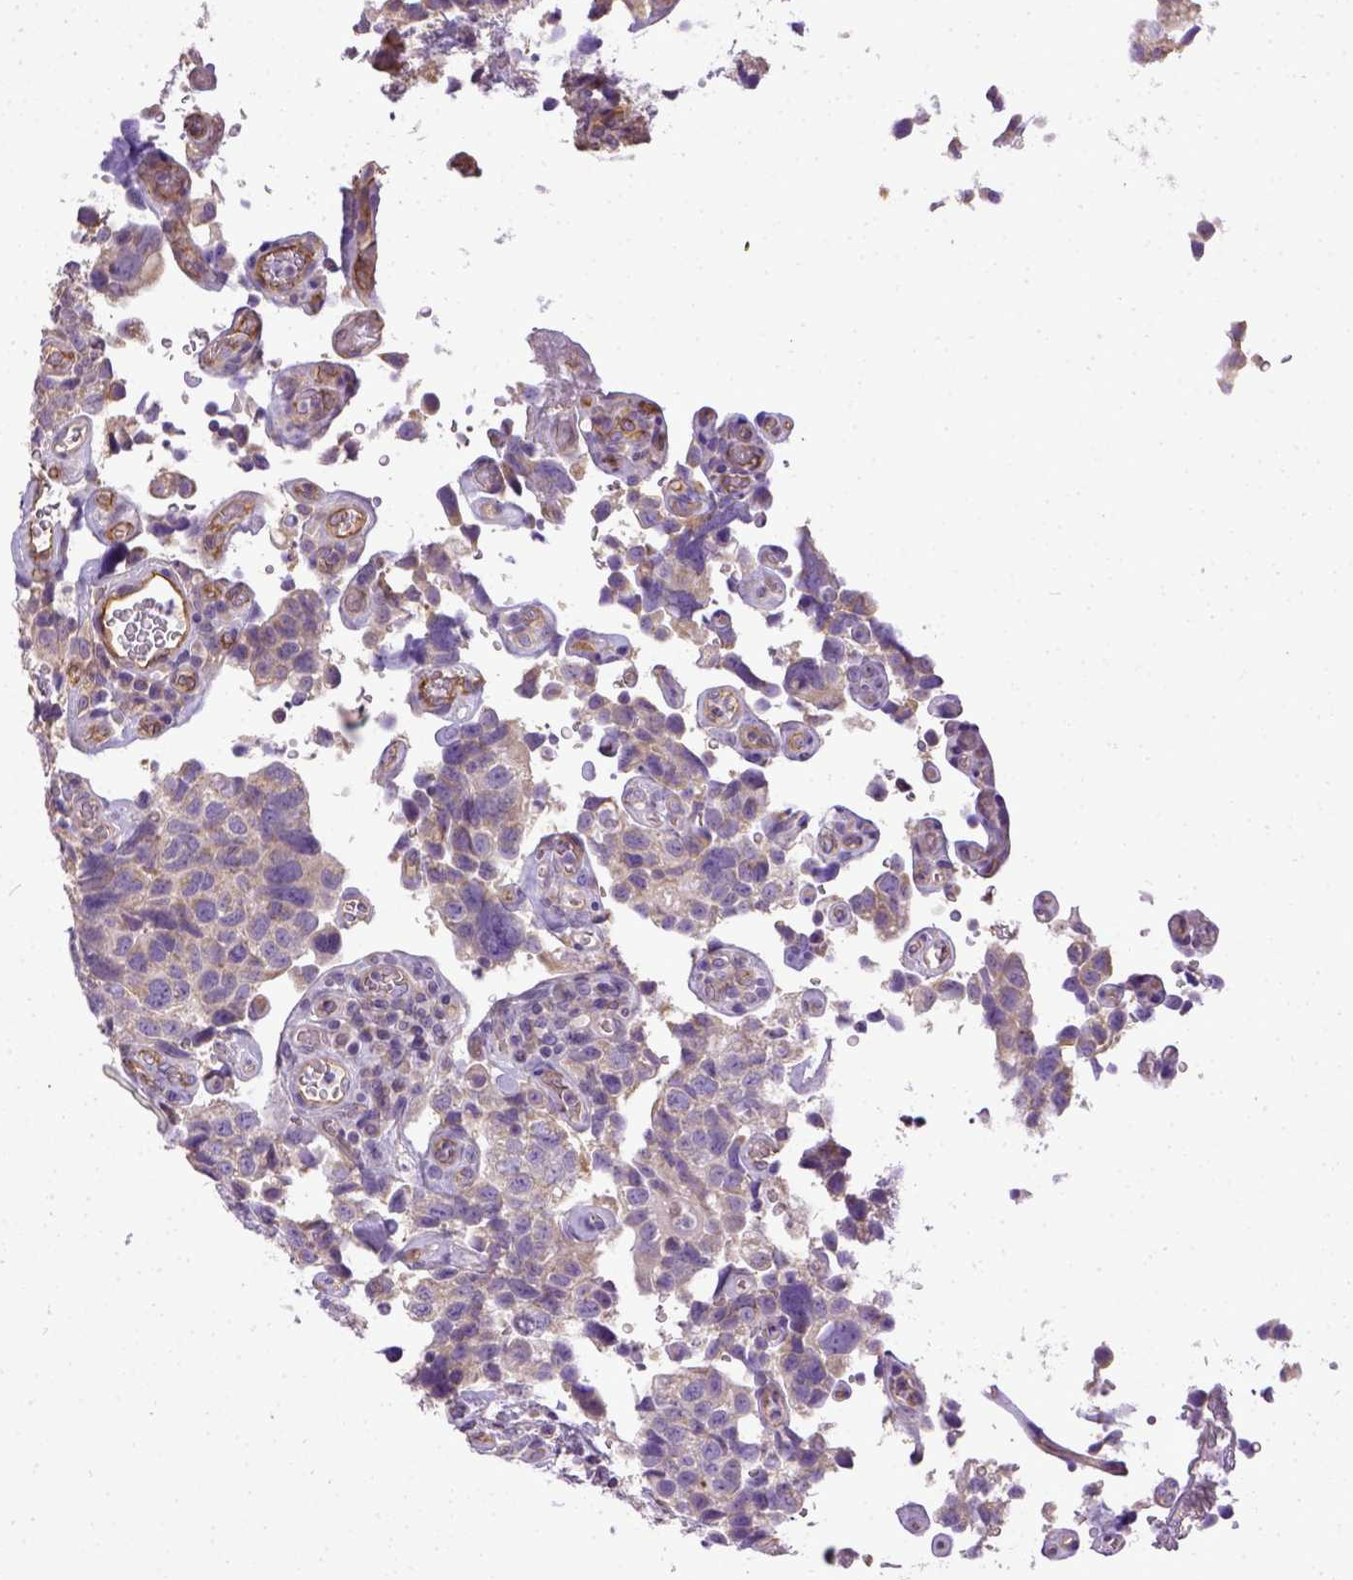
{"staining": {"intensity": "weak", "quantity": "<25%", "location": "cytoplasmic/membranous"}, "tissue": "urothelial cancer", "cell_type": "Tumor cells", "image_type": "cancer", "snomed": [{"axis": "morphology", "description": "Urothelial carcinoma, High grade"}, {"axis": "topography", "description": "Urinary bladder"}], "caption": "DAB (3,3'-diaminobenzidine) immunohistochemical staining of urothelial cancer exhibits no significant positivity in tumor cells.", "gene": "ENG", "patient": {"sex": "female", "age": 58}}